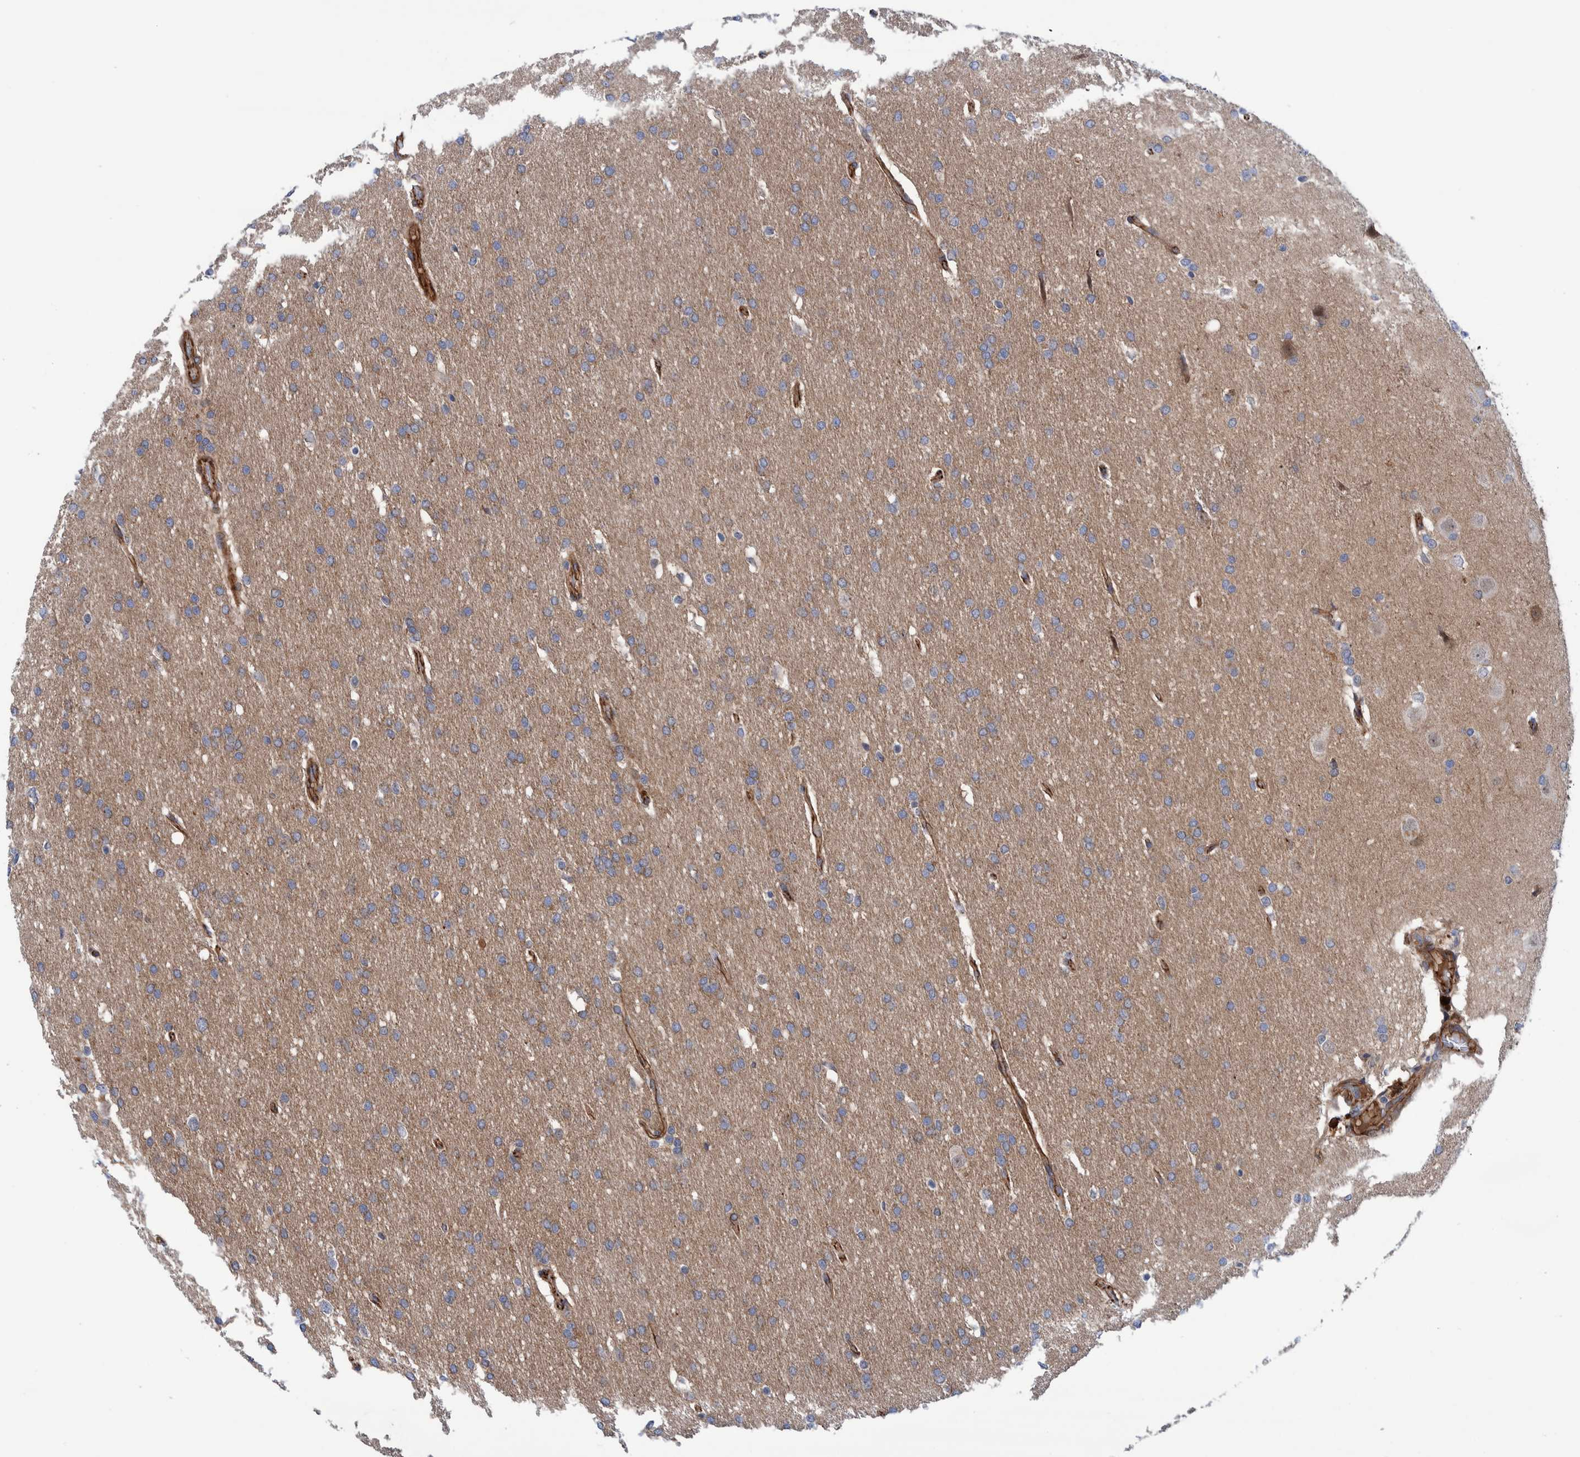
{"staining": {"intensity": "weak", "quantity": "<25%", "location": "cytoplasmic/membranous"}, "tissue": "glioma", "cell_type": "Tumor cells", "image_type": "cancer", "snomed": [{"axis": "morphology", "description": "Glioma, malignant, Low grade"}, {"axis": "topography", "description": "Brain"}], "caption": "Malignant low-grade glioma was stained to show a protein in brown. There is no significant expression in tumor cells.", "gene": "SLC25A10", "patient": {"sex": "female", "age": 37}}